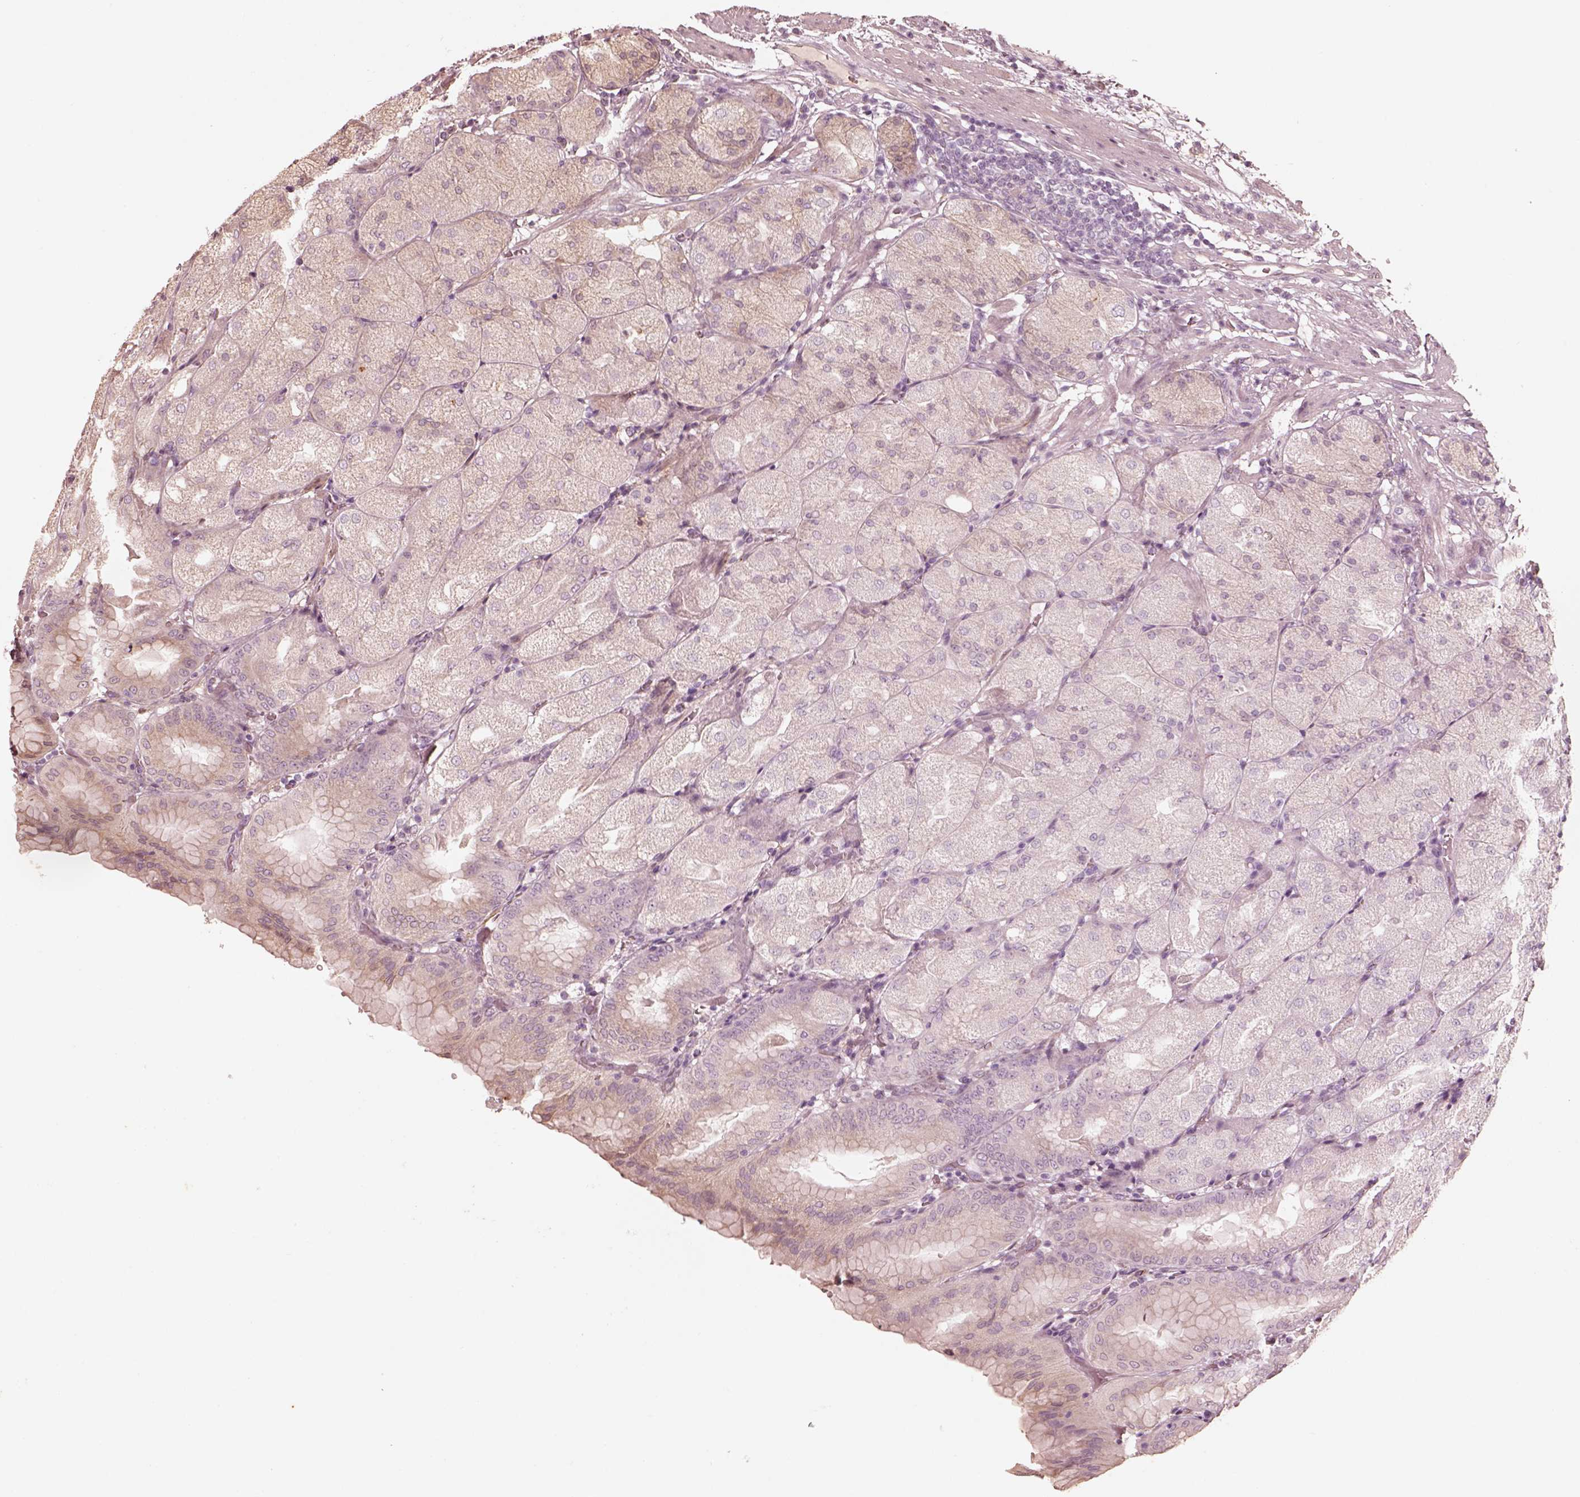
{"staining": {"intensity": "negative", "quantity": "none", "location": "none"}, "tissue": "stomach", "cell_type": "Glandular cells", "image_type": "normal", "snomed": [{"axis": "morphology", "description": "Normal tissue, NOS"}, {"axis": "topography", "description": "Stomach, upper"}, {"axis": "topography", "description": "Stomach"}, {"axis": "topography", "description": "Stomach, lower"}], "caption": "Immunohistochemistry (IHC) of unremarkable stomach demonstrates no positivity in glandular cells. The staining is performed using DAB brown chromogen with nuclei counter-stained in using hematoxylin.", "gene": "WLS", "patient": {"sex": "male", "age": 62}}